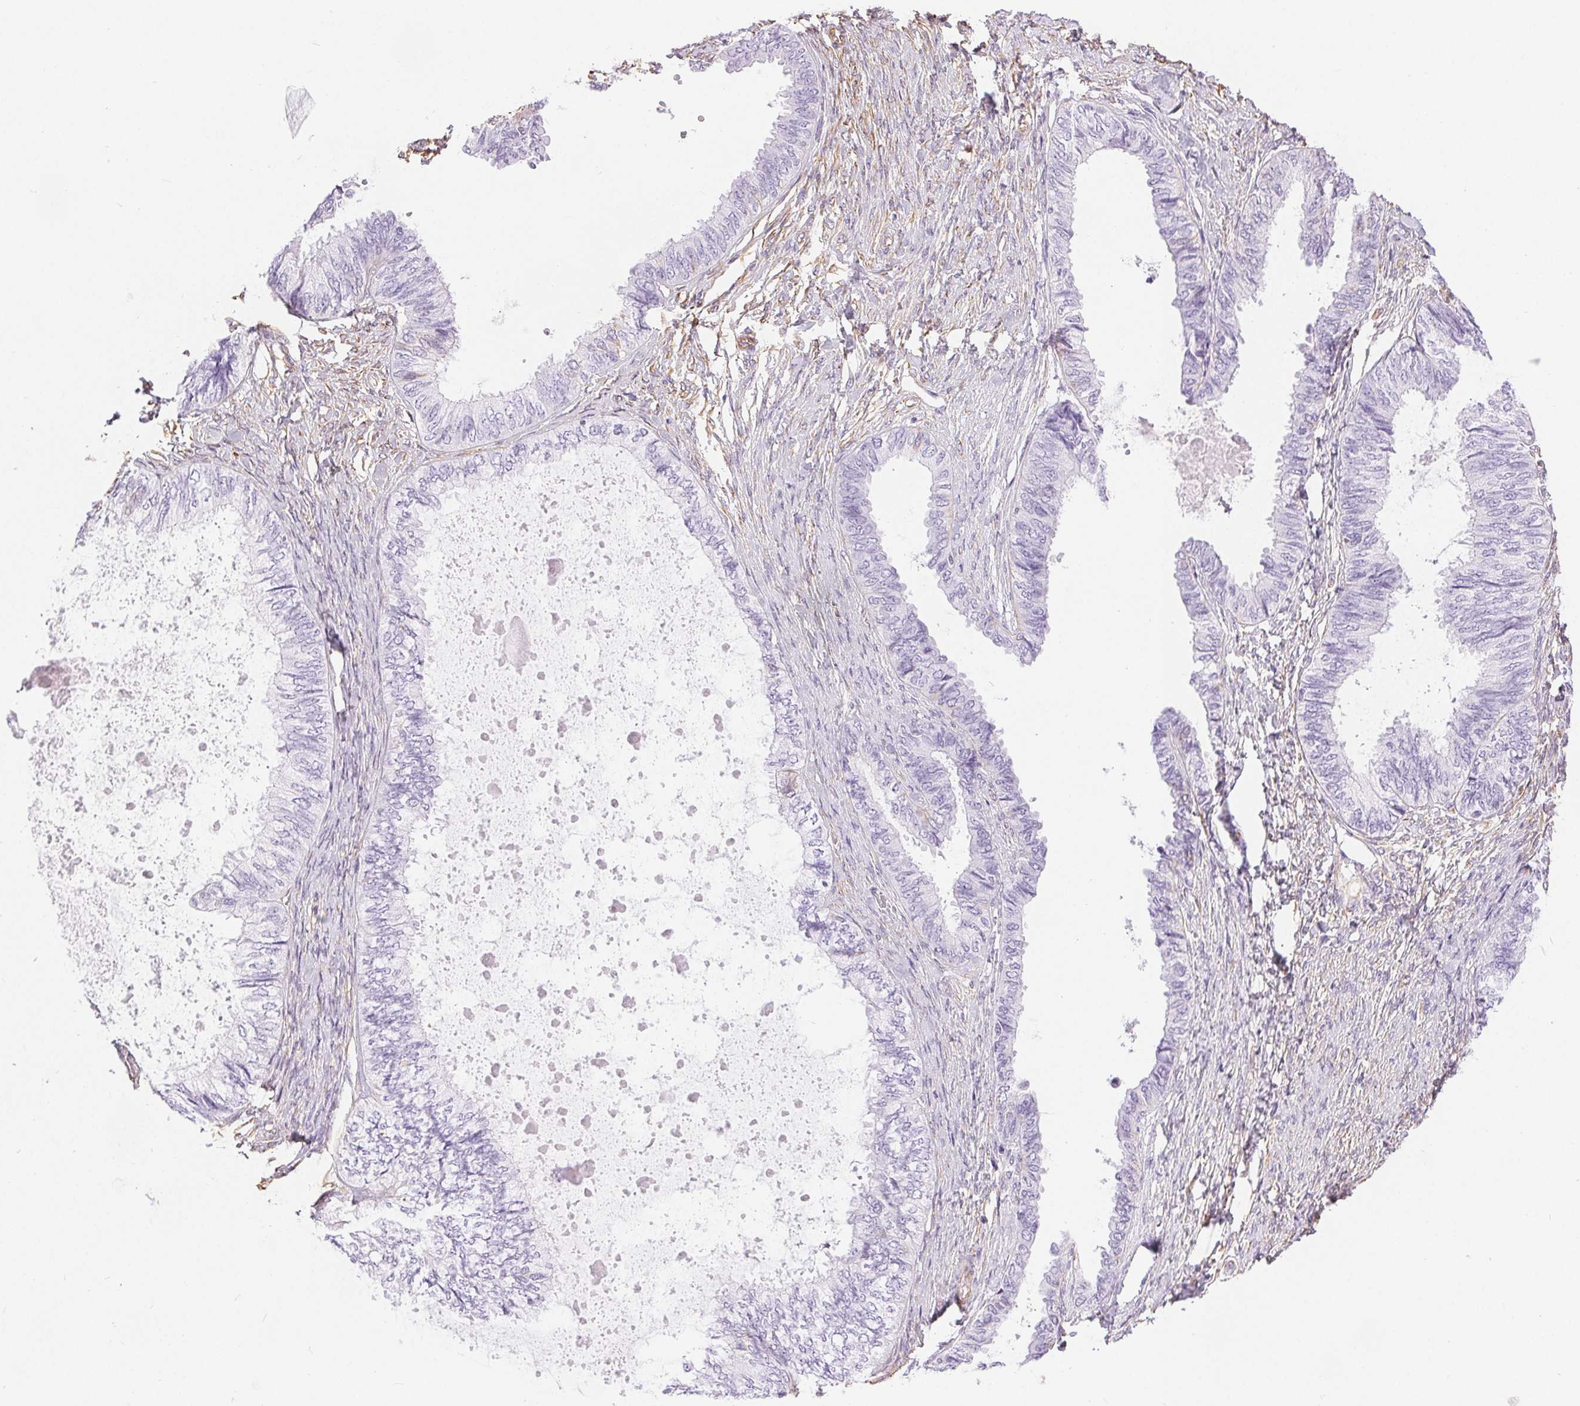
{"staining": {"intensity": "negative", "quantity": "none", "location": "none"}, "tissue": "ovarian cancer", "cell_type": "Tumor cells", "image_type": "cancer", "snomed": [{"axis": "morphology", "description": "Carcinoma, endometroid"}, {"axis": "topography", "description": "Ovary"}], "caption": "This is an immunohistochemistry (IHC) image of ovarian cancer. There is no positivity in tumor cells.", "gene": "GFAP", "patient": {"sex": "female", "age": 70}}